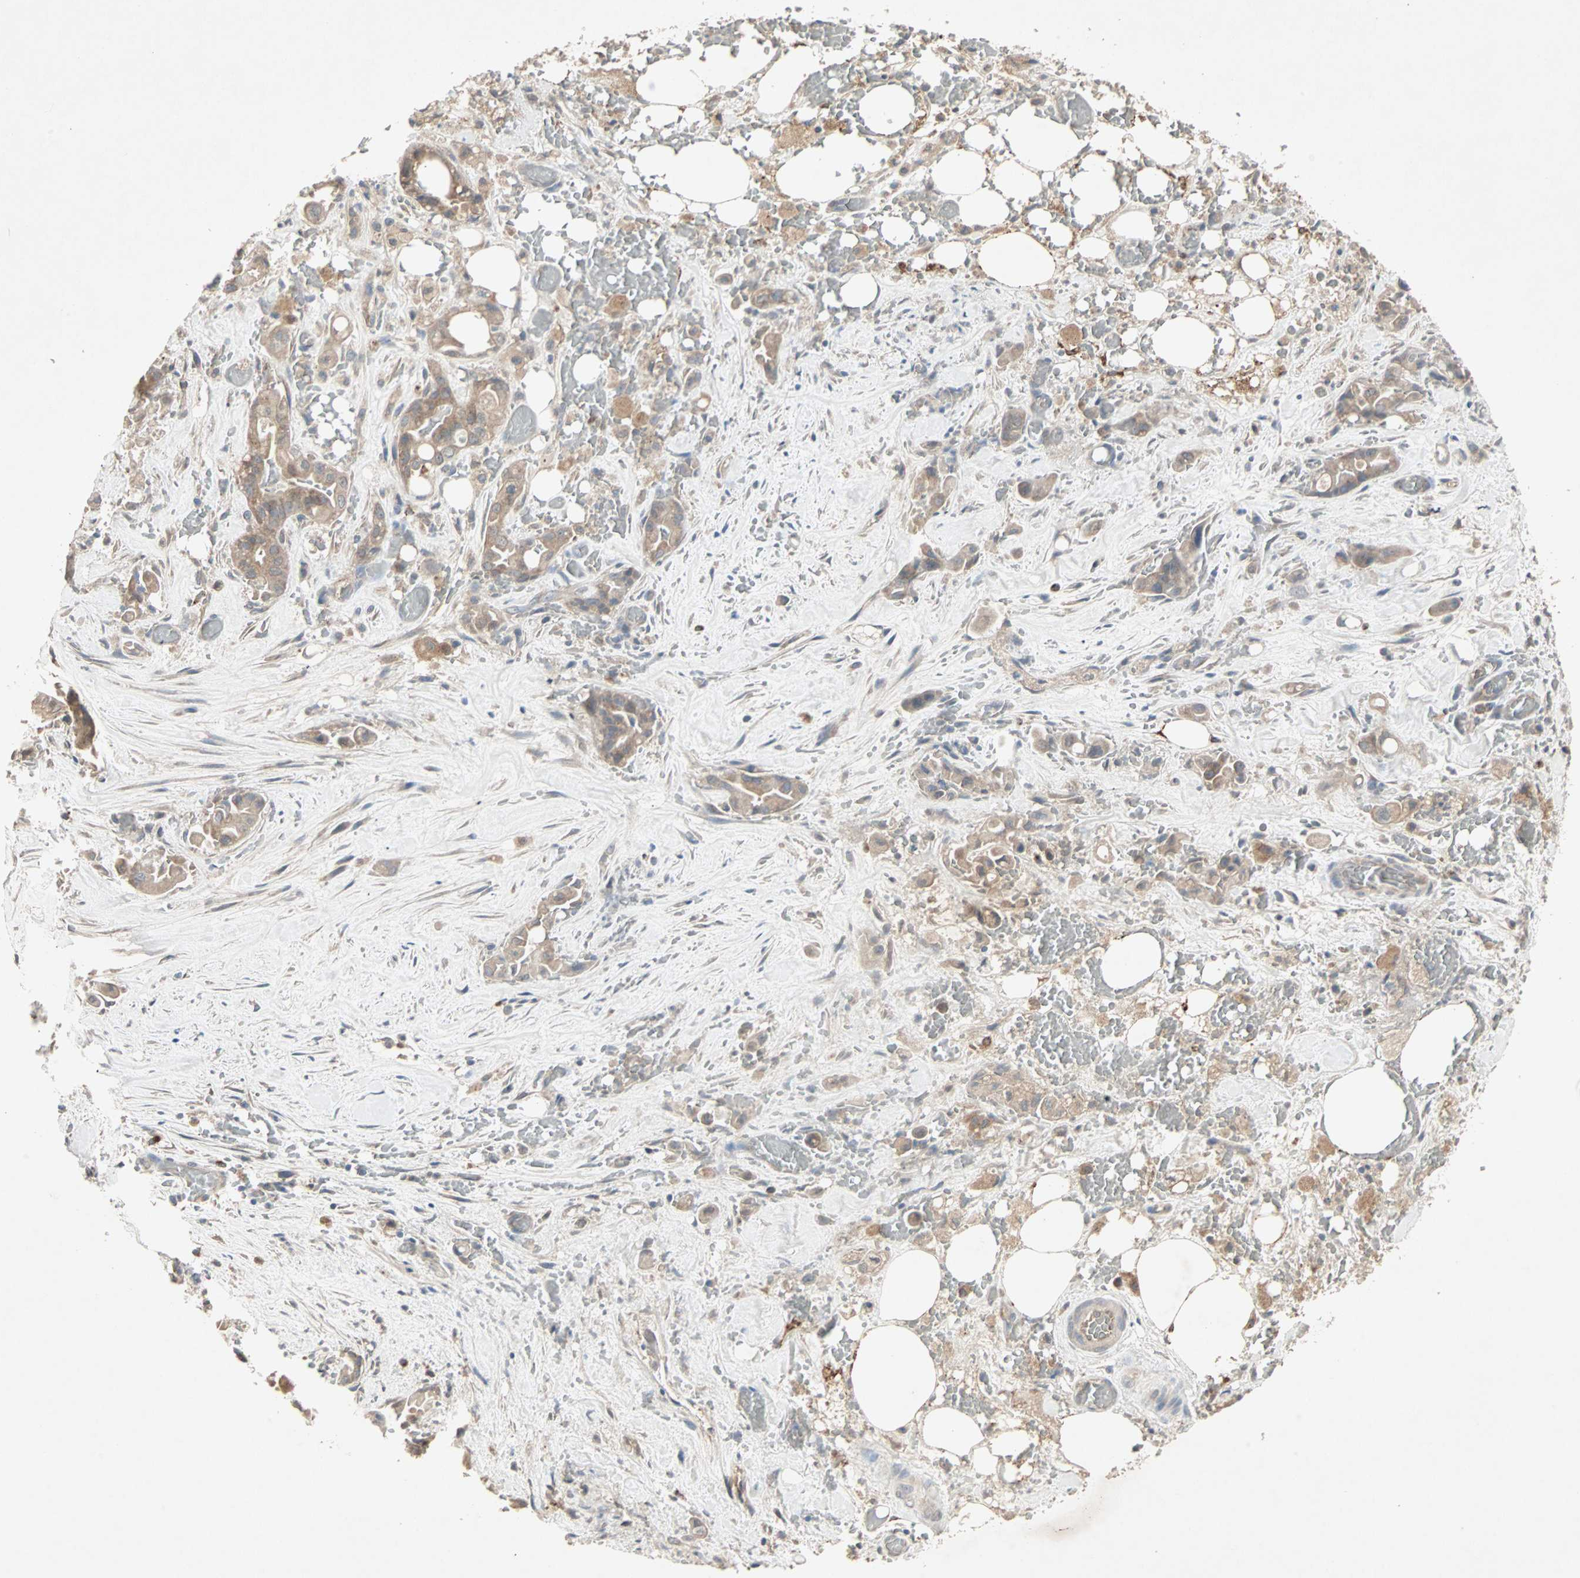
{"staining": {"intensity": "weak", "quantity": "25%-75%", "location": "cytoplasmic/membranous"}, "tissue": "liver cancer", "cell_type": "Tumor cells", "image_type": "cancer", "snomed": [{"axis": "morphology", "description": "Cholangiocarcinoma"}, {"axis": "topography", "description": "Liver"}], "caption": "Immunohistochemistry (IHC) image of neoplastic tissue: human liver cholangiocarcinoma stained using immunohistochemistry (IHC) reveals low levels of weak protein expression localized specifically in the cytoplasmic/membranous of tumor cells, appearing as a cytoplasmic/membranous brown color.", "gene": "JMJD7-PLA2G4B", "patient": {"sex": "female", "age": 68}}